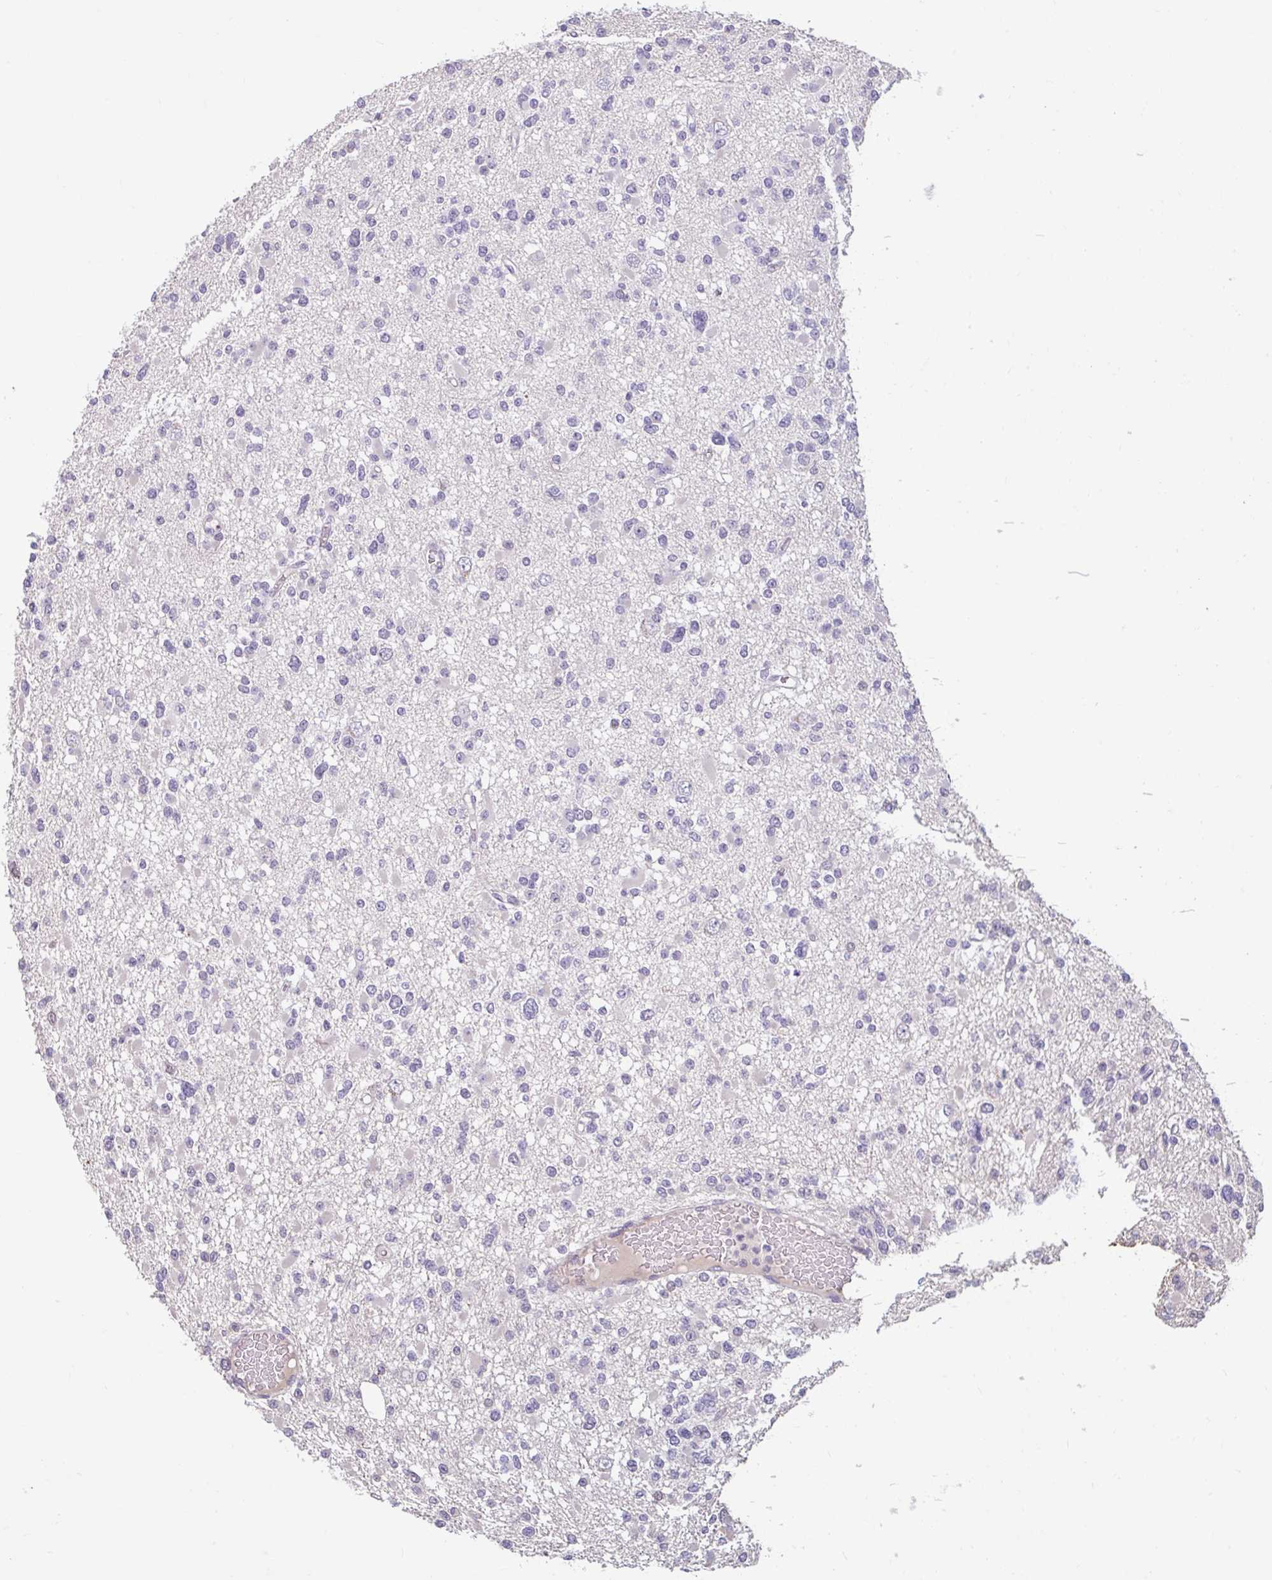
{"staining": {"intensity": "negative", "quantity": "none", "location": "none"}, "tissue": "glioma", "cell_type": "Tumor cells", "image_type": "cancer", "snomed": [{"axis": "morphology", "description": "Glioma, malignant, Low grade"}, {"axis": "topography", "description": "Brain"}], "caption": "A micrograph of glioma stained for a protein exhibits no brown staining in tumor cells. (DAB (3,3'-diaminobenzidine) immunohistochemistry visualized using brightfield microscopy, high magnification).", "gene": "CDH19", "patient": {"sex": "female", "age": 22}}